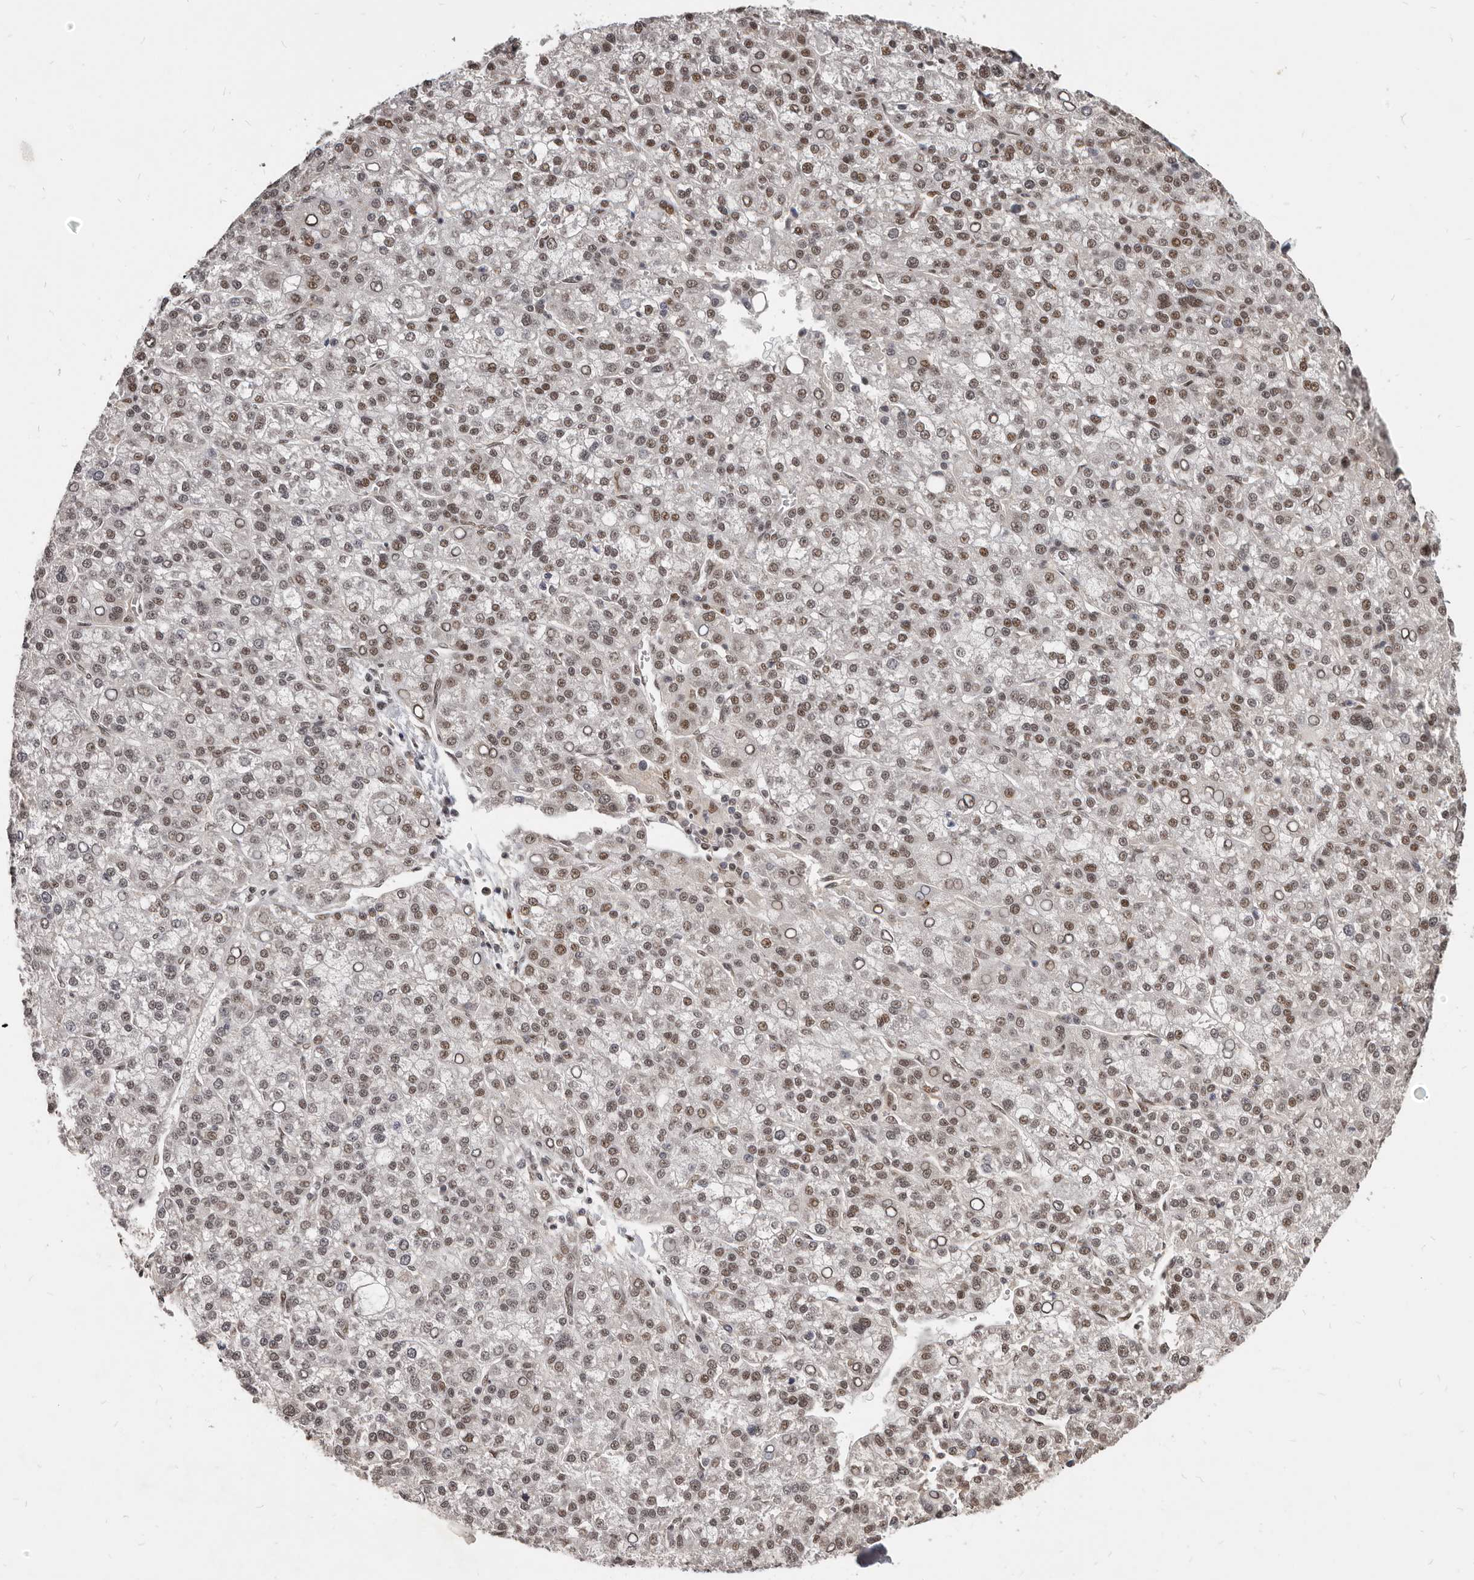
{"staining": {"intensity": "weak", "quantity": ">75%", "location": "nuclear"}, "tissue": "liver cancer", "cell_type": "Tumor cells", "image_type": "cancer", "snomed": [{"axis": "morphology", "description": "Carcinoma, Hepatocellular, NOS"}, {"axis": "topography", "description": "Liver"}], "caption": "High-magnification brightfield microscopy of liver cancer (hepatocellular carcinoma) stained with DAB (3,3'-diaminobenzidine) (brown) and counterstained with hematoxylin (blue). tumor cells exhibit weak nuclear expression is appreciated in about>75% of cells.", "gene": "ATF5", "patient": {"sex": "female", "age": 58}}